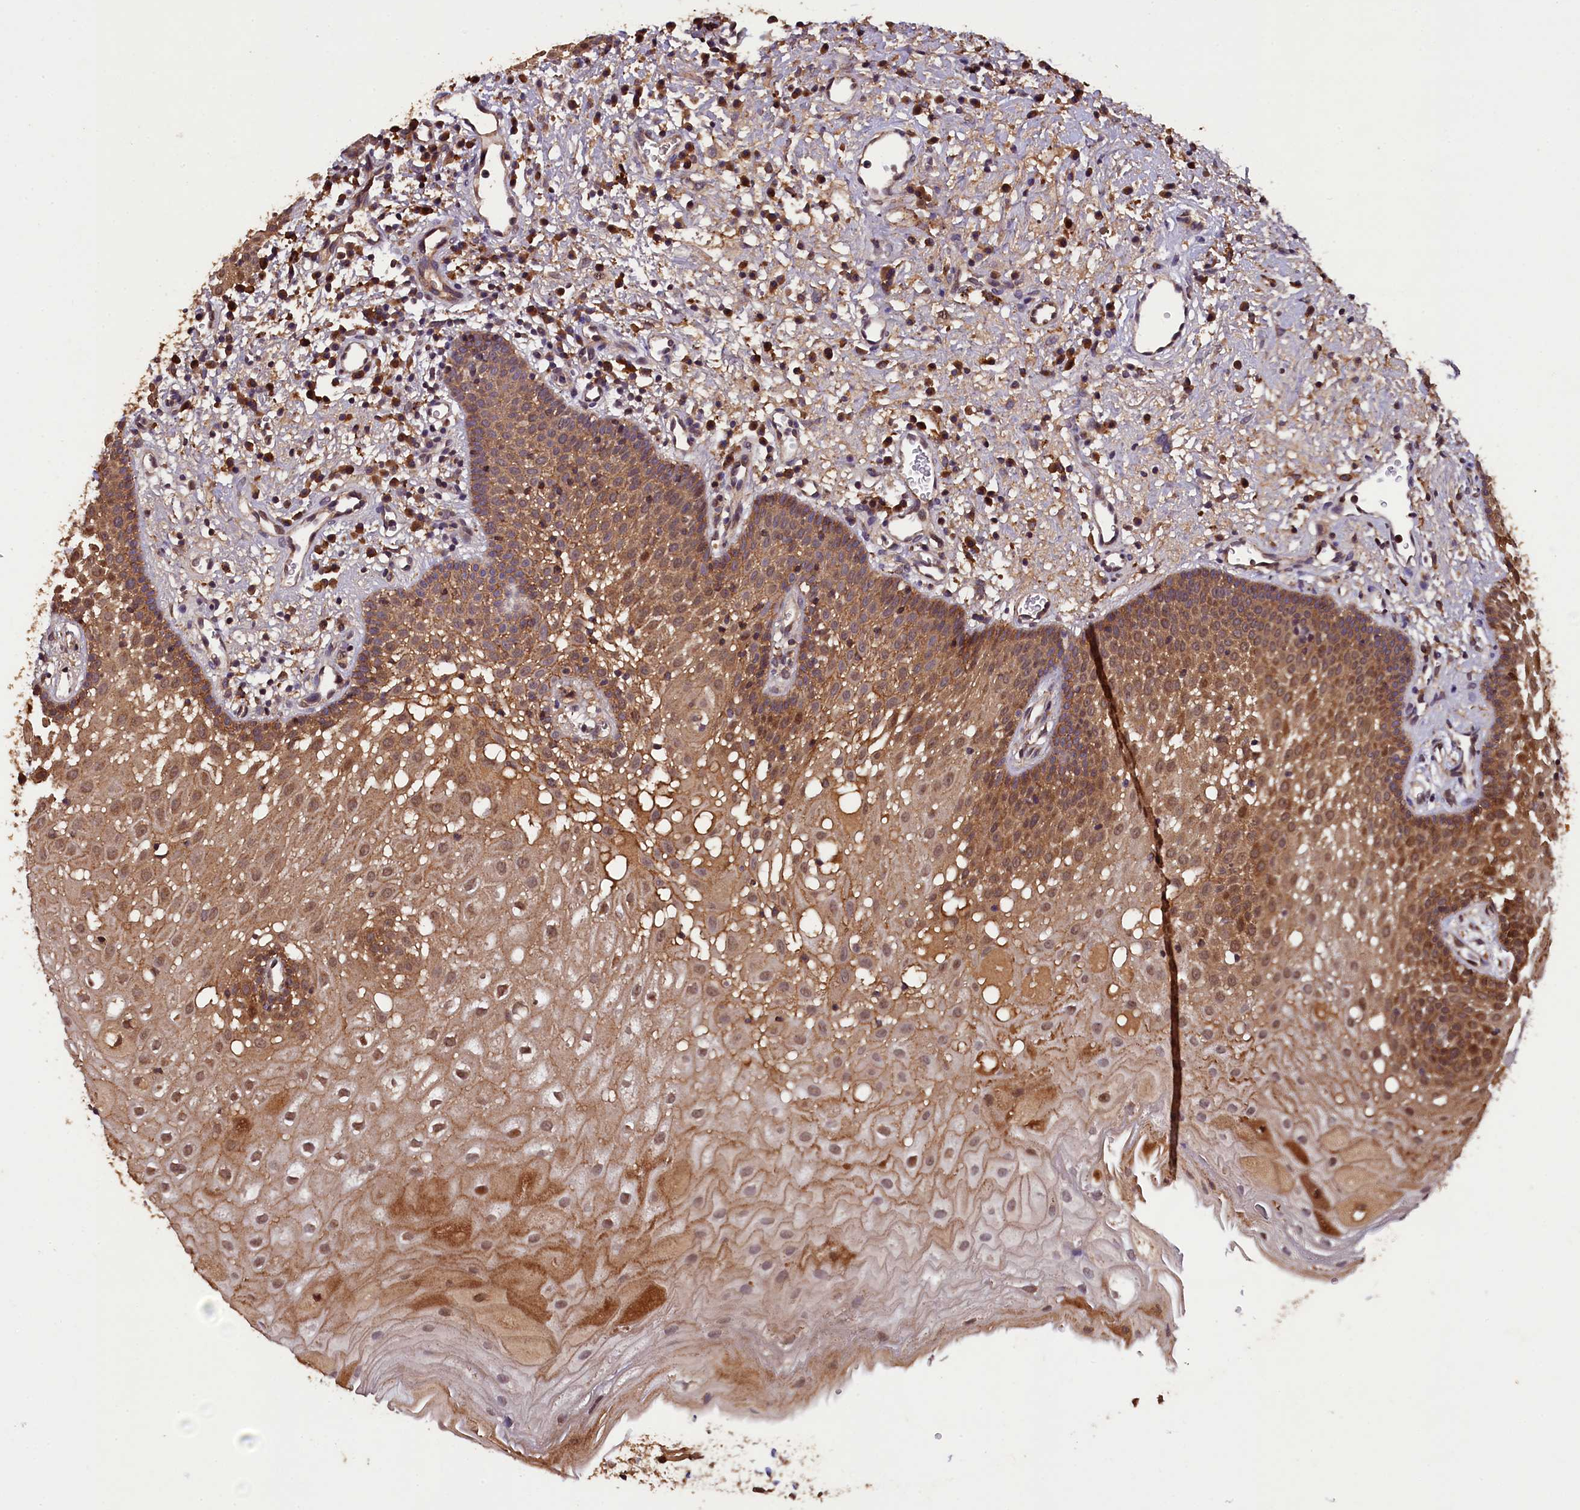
{"staining": {"intensity": "moderate", "quantity": "25%-75%", "location": "cytoplasmic/membranous,nuclear"}, "tissue": "oral mucosa", "cell_type": "Squamous epithelial cells", "image_type": "normal", "snomed": [{"axis": "morphology", "description": "Normal tissue, NOS"}, {"axis": "topography", "description": "Oral tissue"}], "caption": "Benign oral mucosa shows moderate cytoplasmic/membranous,nuclear positivity in approximately 25%-75% of squamous epithelial cells The staining is performed using DAB brown chromogen to label protein expression. The nuclei are counter-stained blue using hematoxylin..", "gene": "PLXNB1", "patient": {"sex": "male", "age": 74}}